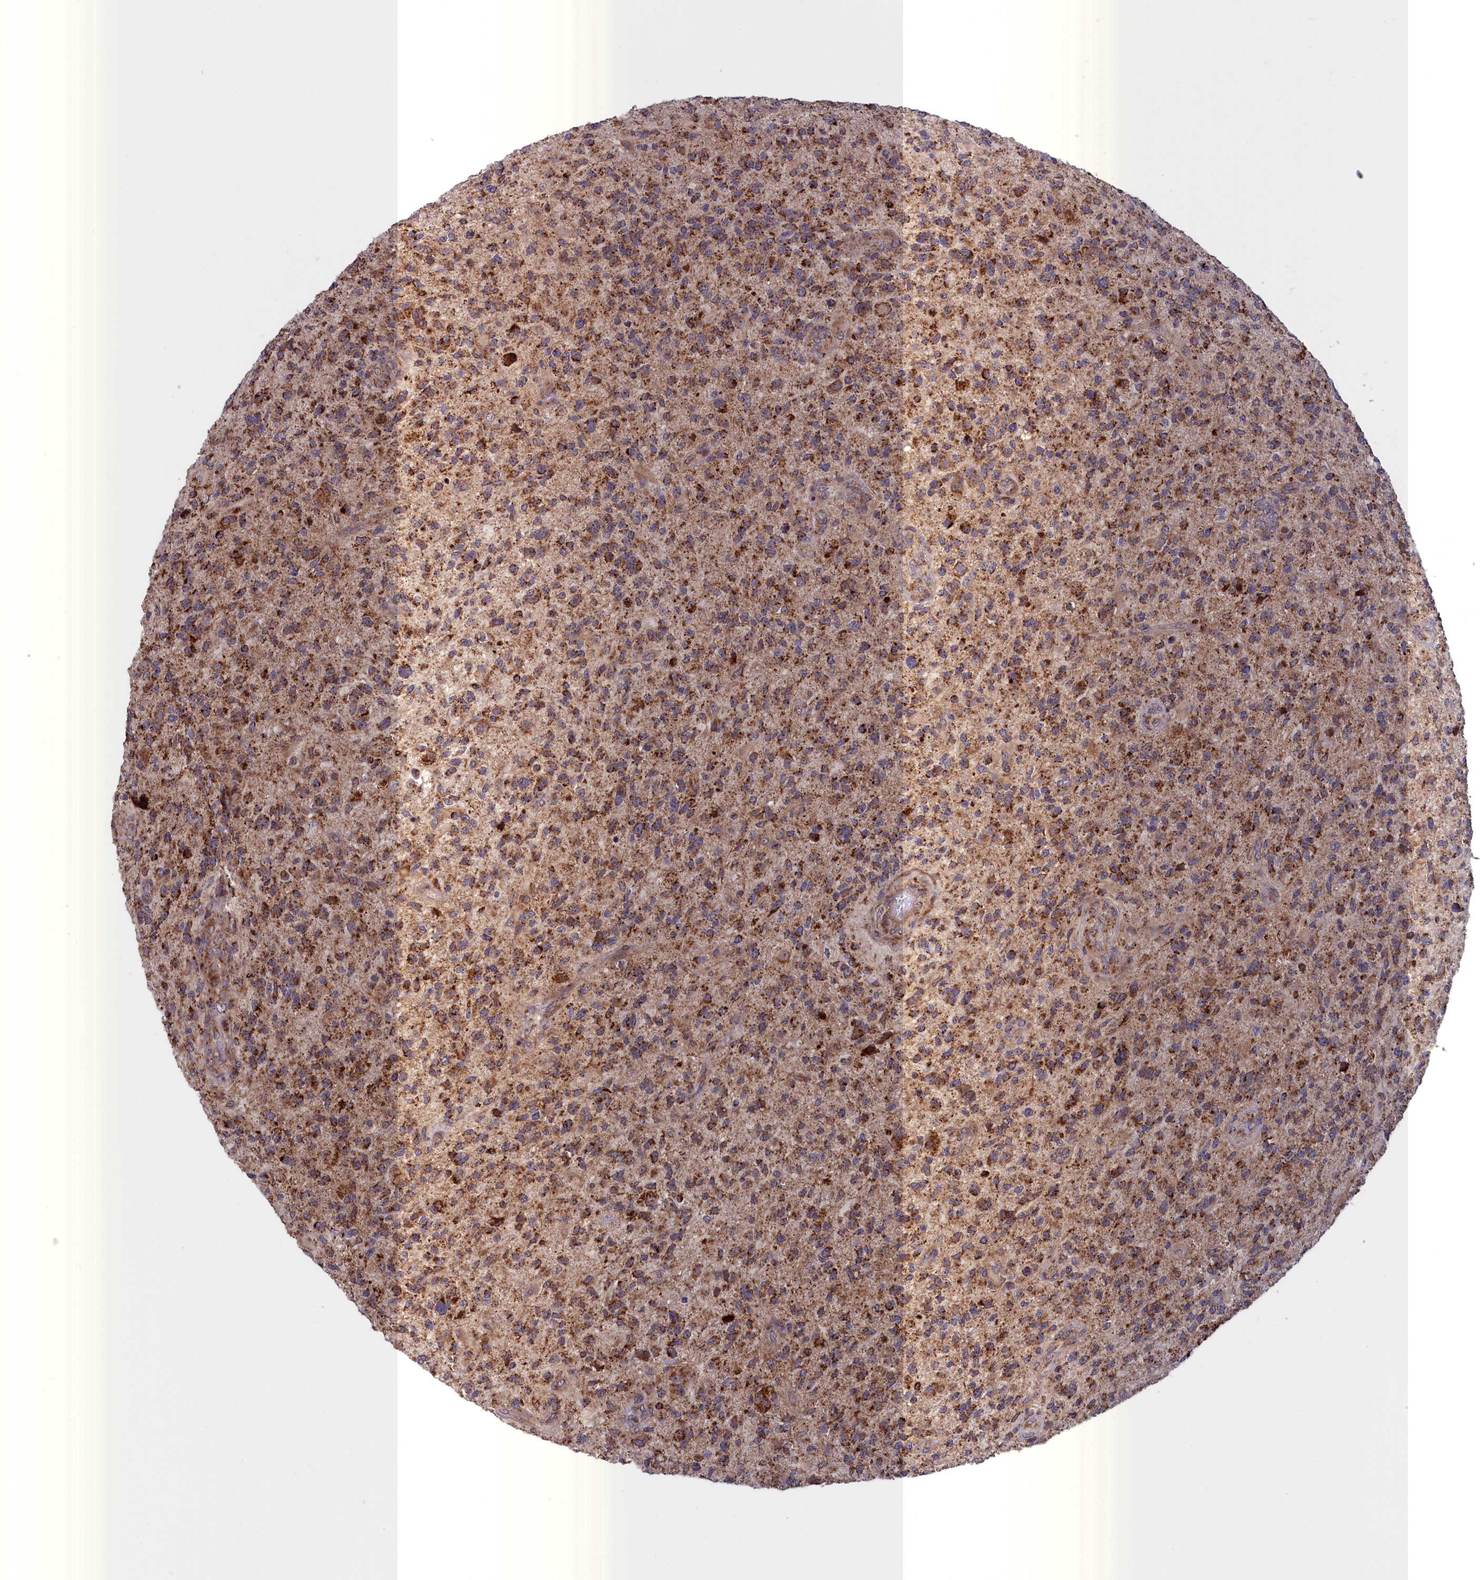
{"staining": {"intensity": "moderate", "quantity": ">75%", "location": "cytoplasmic/membranous"}, "tissue": "glioma", "cell_type": "Tumor cells", "image_type": "cancer", "snomed": [{"axis": "morphology", "description": "Glioma, malignant, High grade"}, {"axis": "topography", "description": "Brain"}], "caption": "Protein expression analysis of human glioma reveals moderate cytoplasmic/membranous positivity in approximately >75% of tumor cells.", "gene": "TIMM44", "patient": {"sex": "male", "age": 47}}